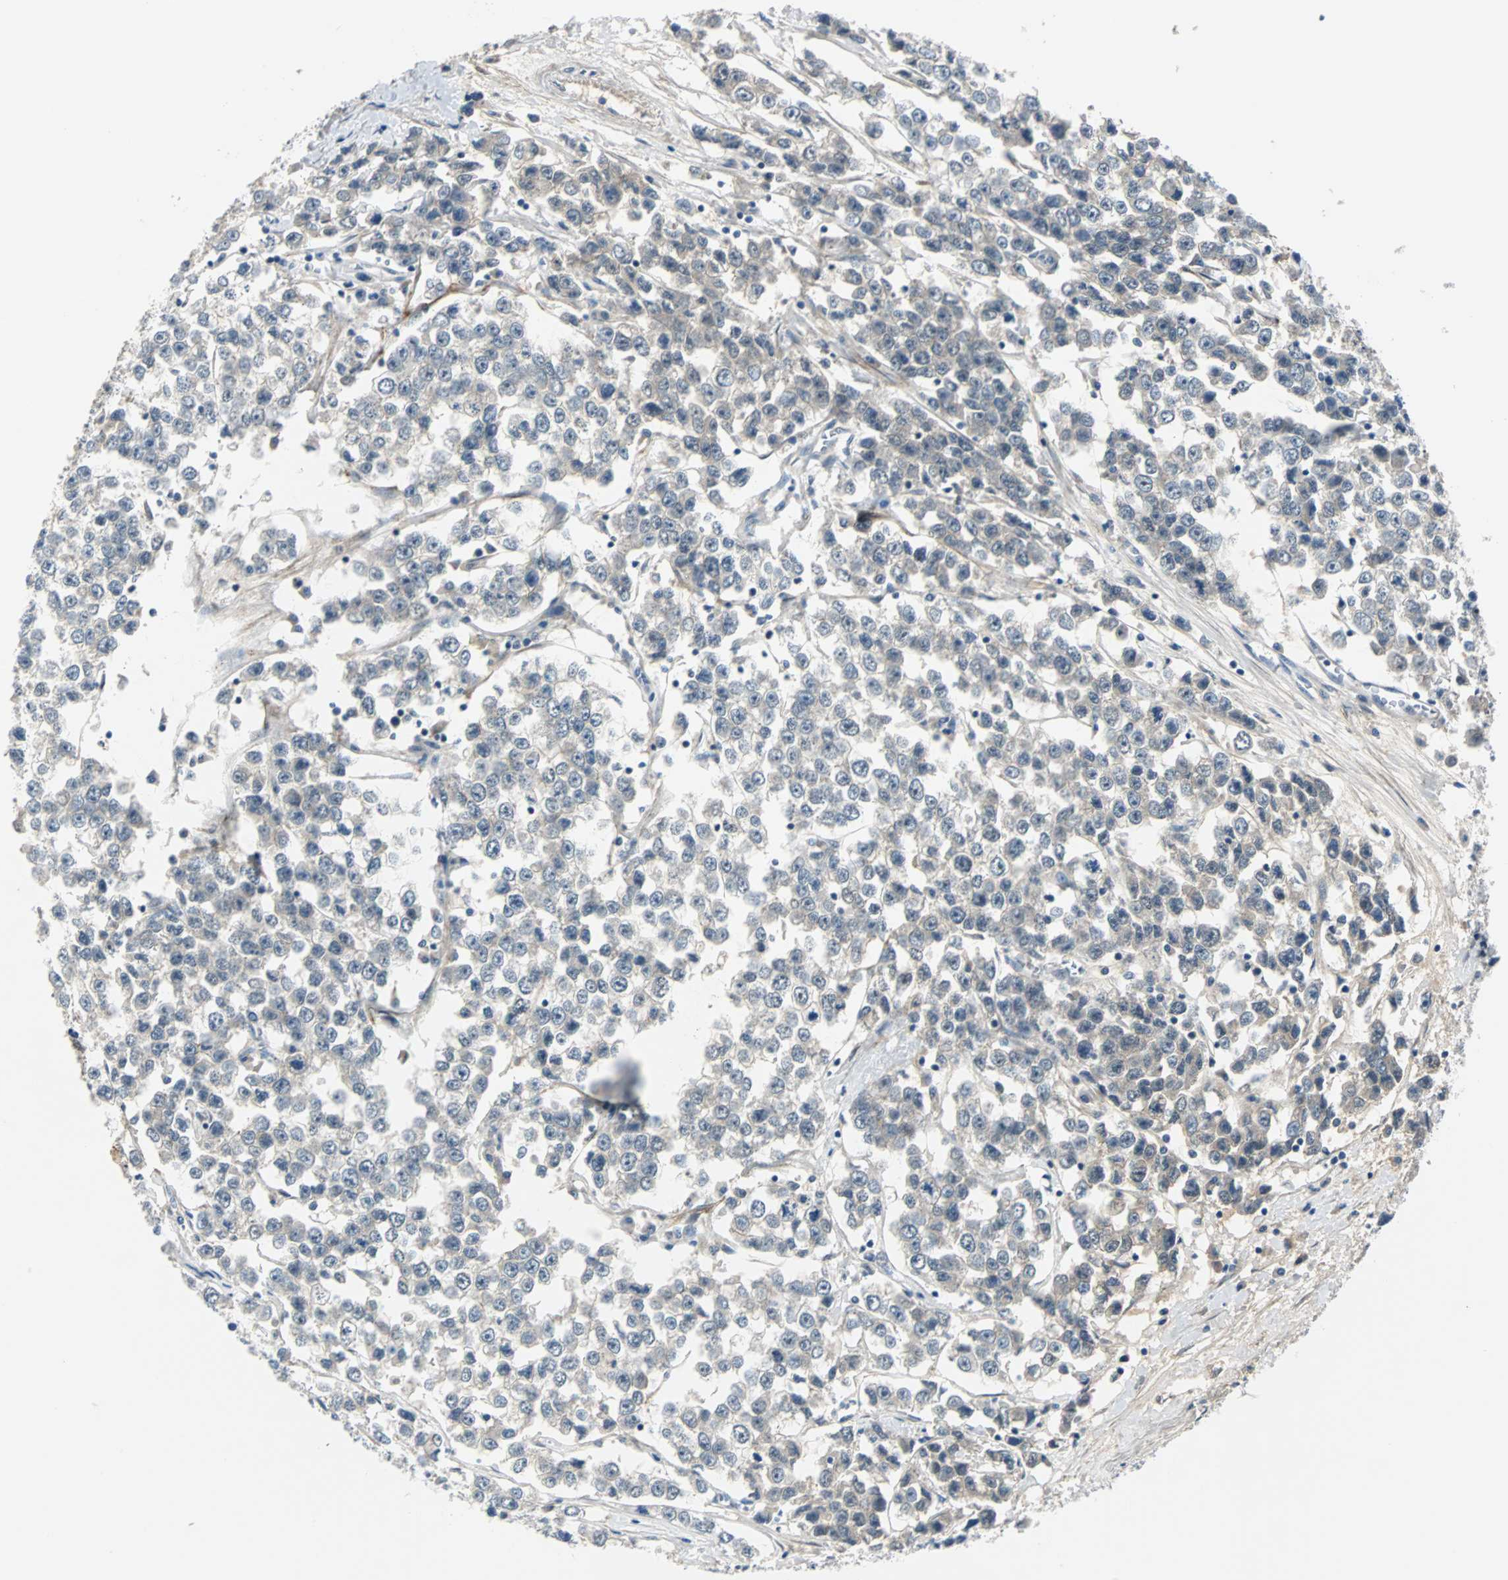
{"staining": {"intensity": "weak", "quantity": "25%-75%", "location": "cytoplasmic/membranous,nuclear"}, "tissue": "testis cancer", "cell_type": "Tumor cells", "image_type": "cancer", "snomed": [{"axis": "morphology", "description": "Seminoma, NOS"}, {"axis": "morphology", "description": "Carcinoma, Embryonal, NOS"}, {"axis": "topography", "description": "Testis"}], "caption": "DAB immunohistochemical staining of human testis embryonal carcinoma demonstrates weak cytoplasmic/membranous and nuclear protein staining in about 25%-75% of tumor cells. Ihc stains the protein of interest in brown and the nuclei are stained blue.", "gene": "FHL2", "patient": {"sex": "male", "age": 52}}